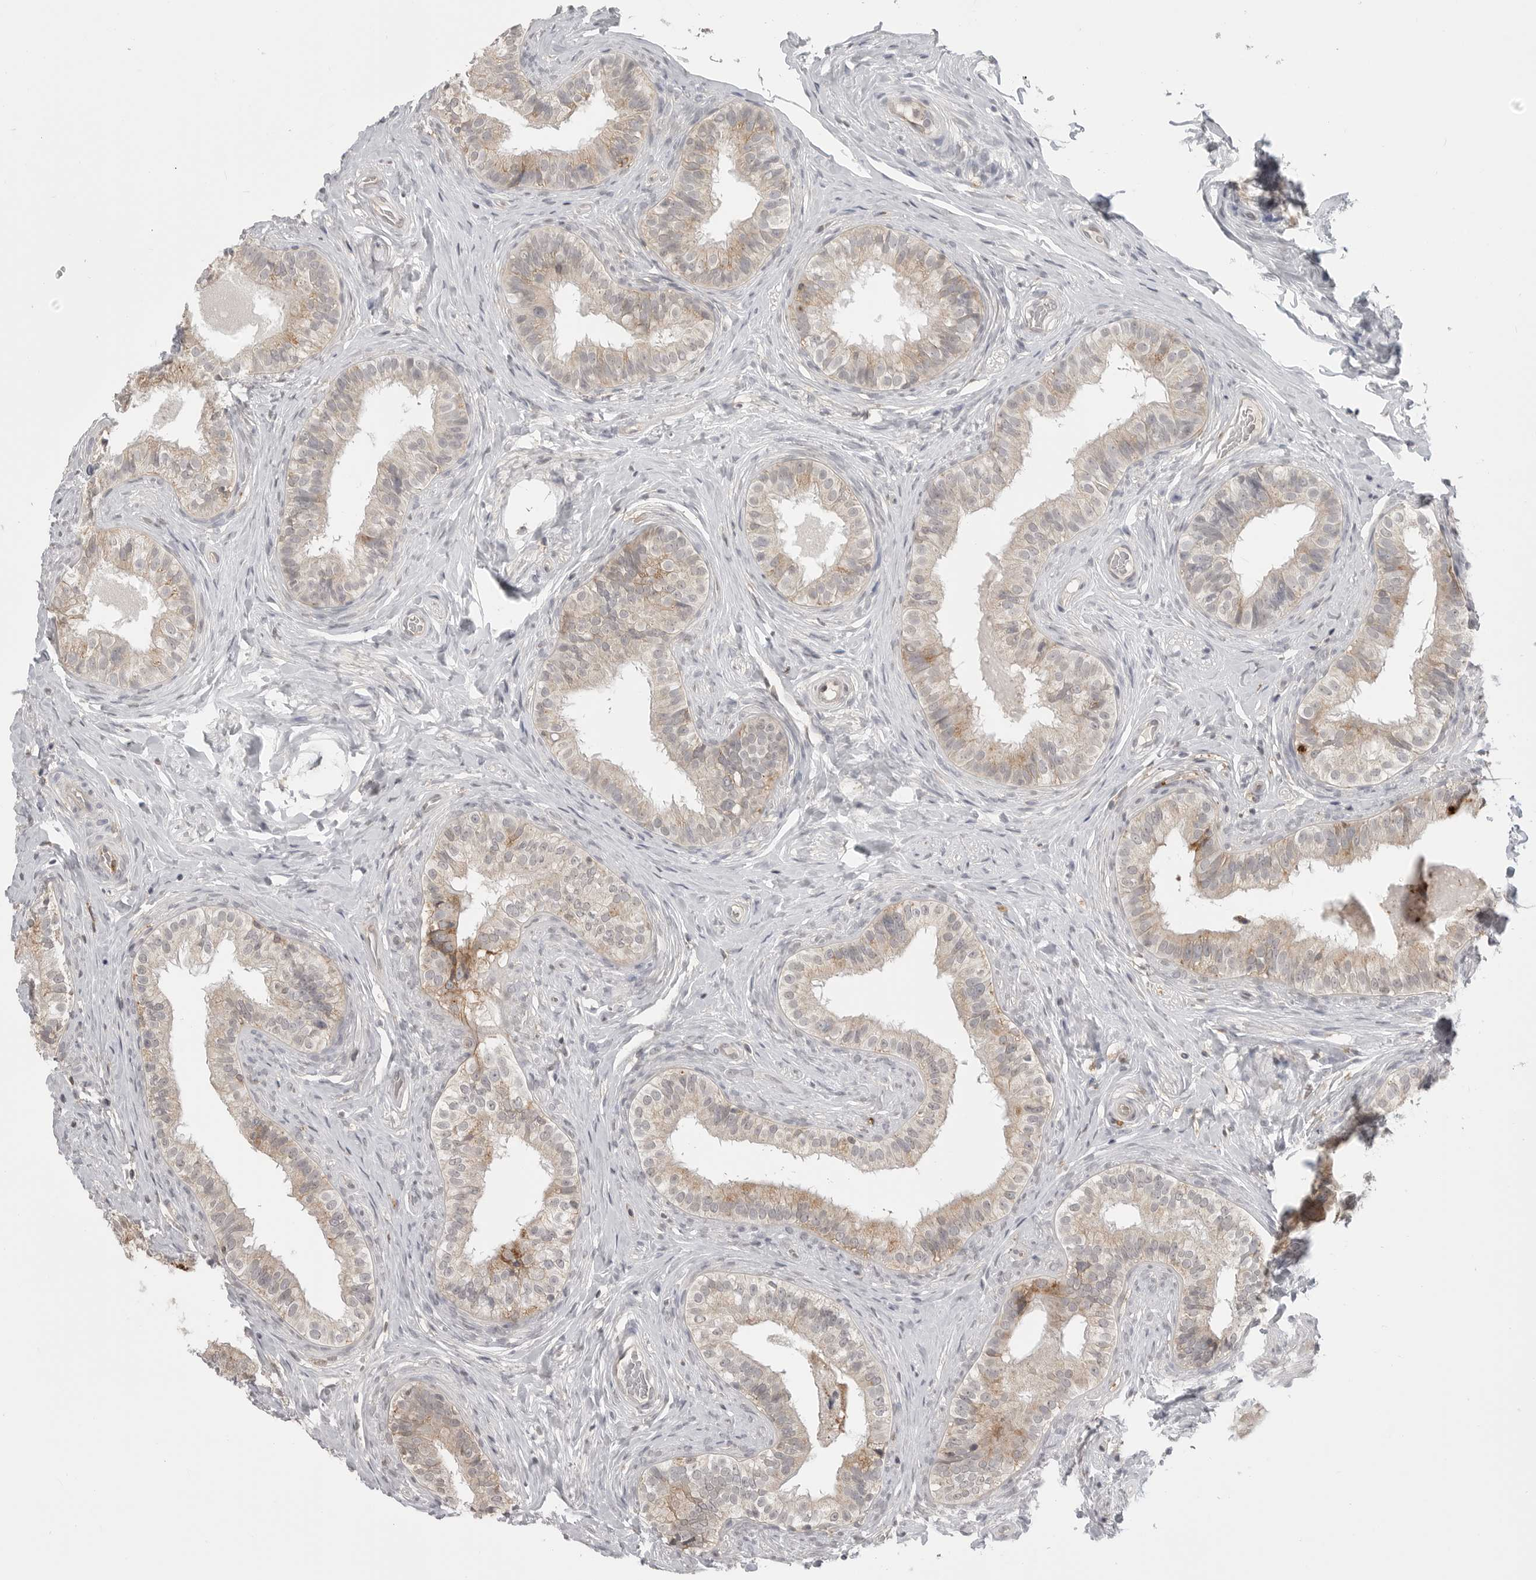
{"staining": {"intensity": "moderate", "quantity": "25%-75%", "location": "cytoplasmic/membranous"}, "tissue": "epididymis", "cell_type": "Glandular cells", "image_type": "normal", "snomed": [{"axis": "morphology", "description": "Normal tissue, NOS"}, {"axis": "topography", "description": "Epididymis"}], "caption": "Benign epididymis was stained to show a protein in brown. There is medium levels of moderate cytoplasmic/membranous staining in about 25%-75% of glandular cells. Using DAB (3,3'-diaminobenzidine) (brown) and hematoxylin (blue) stains, captured at high magnification using brightfield microscopy.", "gene": "IFNGR1", "patient": {"sex": "male", "age": 49}}